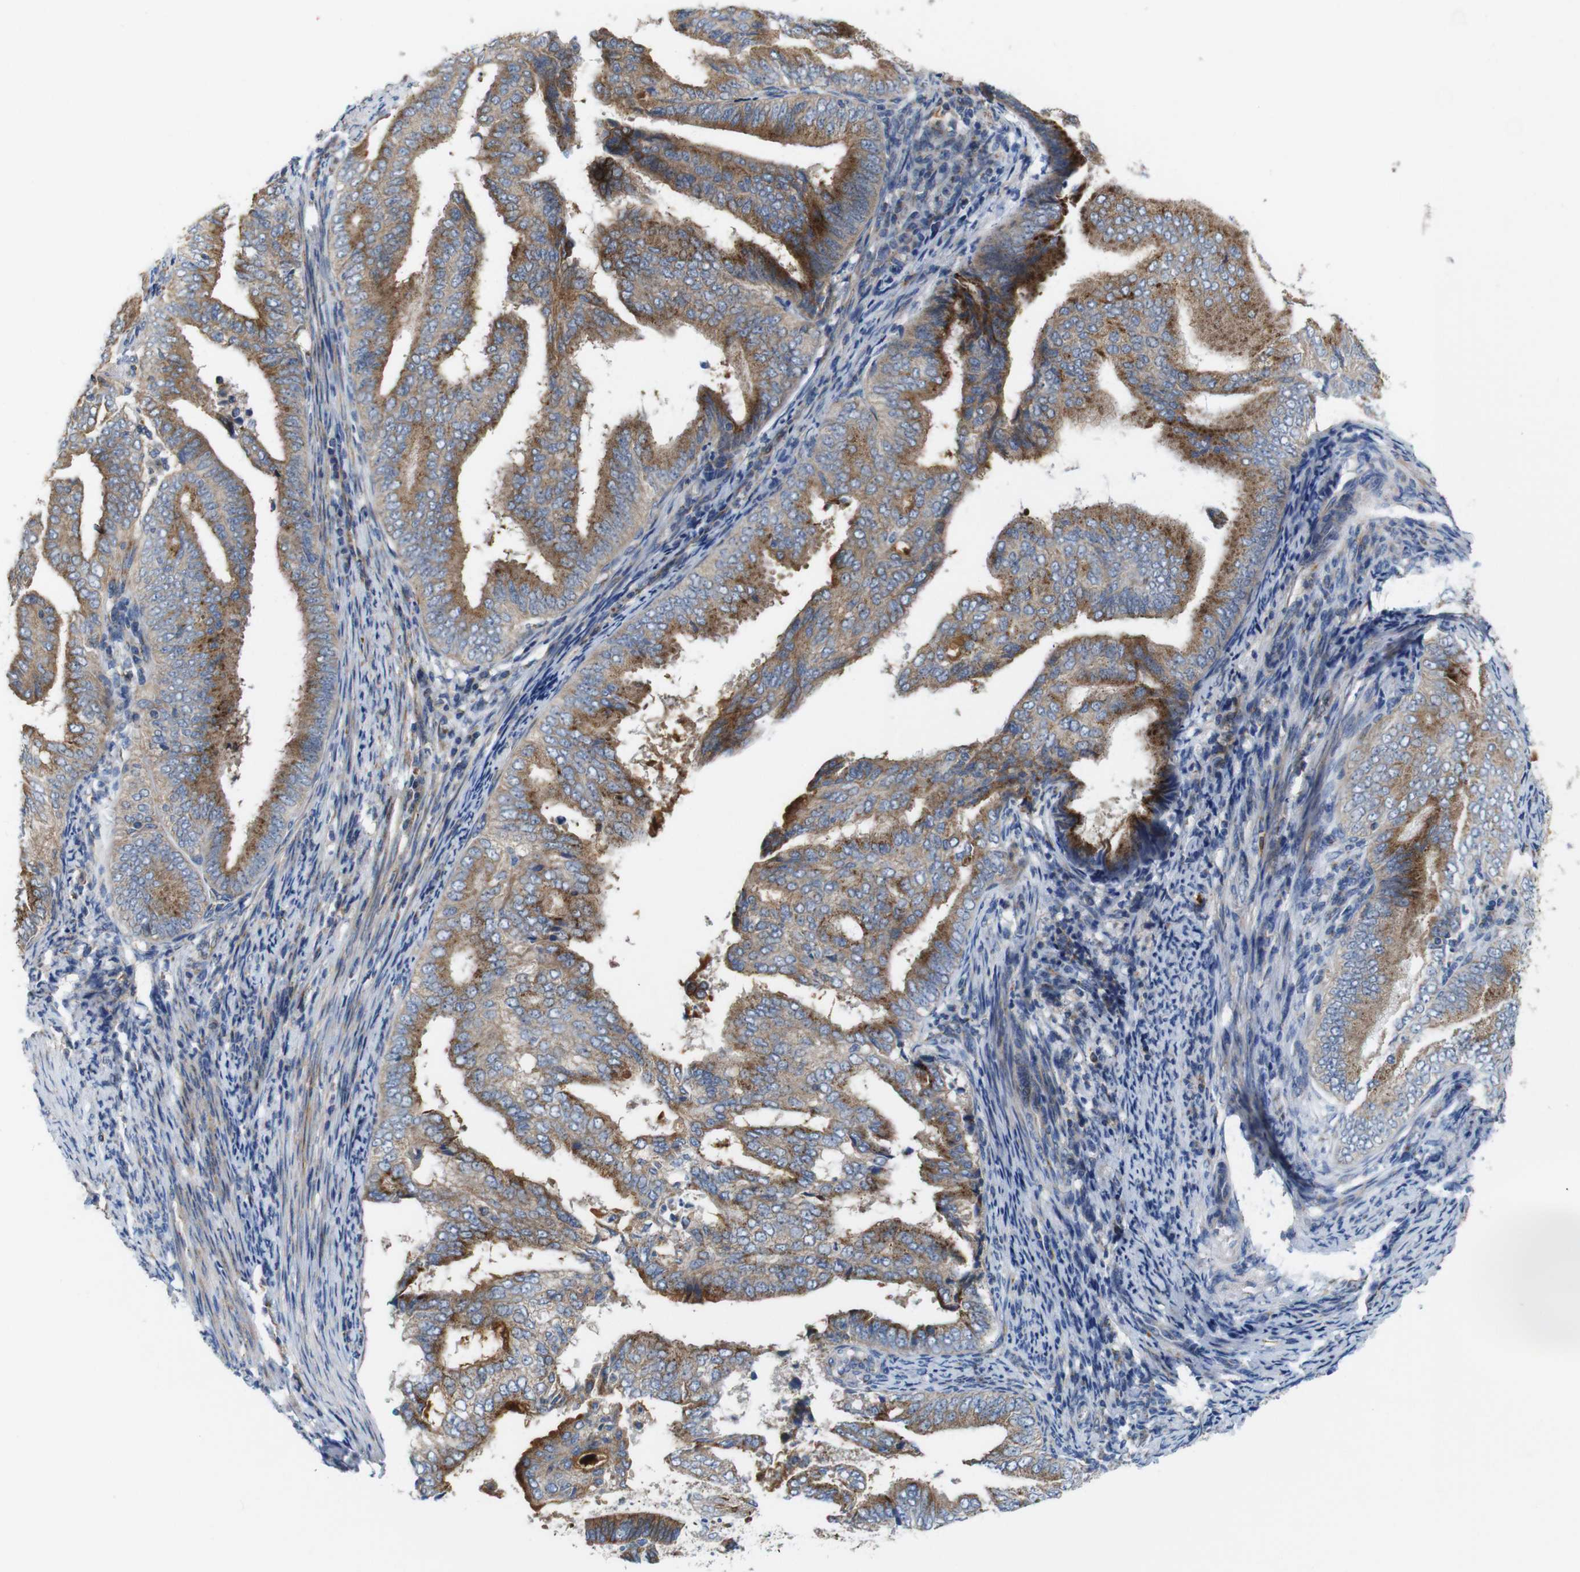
{"staining": {"intensity": "moderate", "quantity": ">75%", "location": "cytoplasmic/membranous"}, "tissue": "endometrial cancer", "cell_type": "Tumor cells", "image_type": "cancer", "snomed": [{"axis": "morphology", "description": "Adenocarcinoma, NOS"}, {"axis": "topography", "description": "Endometrium"}], "caption": "A photomicrograph of human adenocarcinoma (endometrial) stained for a protein reveals moderate cytoplasmic/membranous brown staining in tumor cells.", "gene": "EFCAB14", "patient": {"sex": "female", "age": 58}}